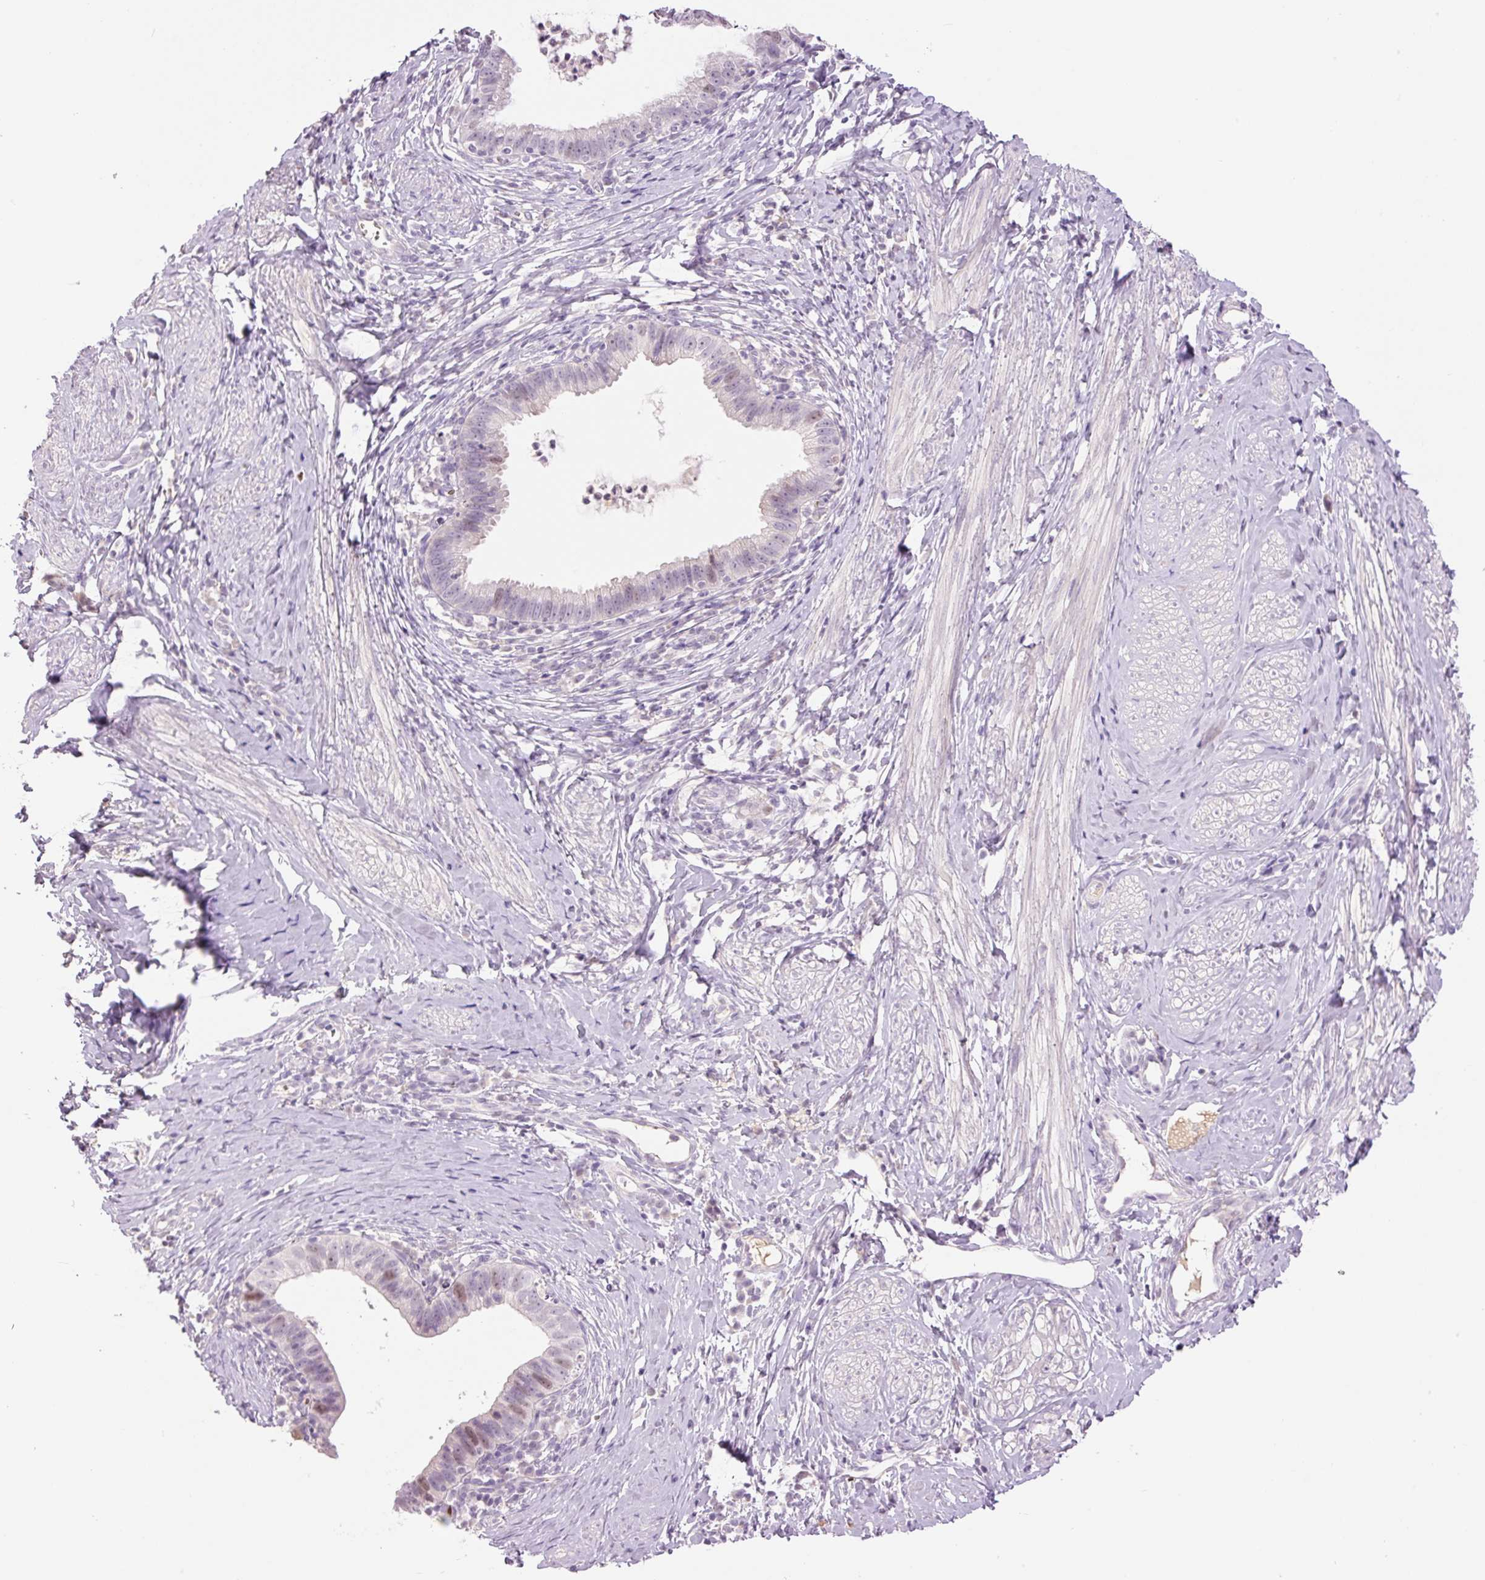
{"staining": {"intensity": "weak", "quantity": "<25%", "location": "nuclear"}, "tissue": "cervical cancer", "cell_type": "Tumor cells", "image_type": "cancer", "snomed": [{"axis": "morphology", "description": "Adenocarcinoma, NOS"}, {"axis": "topography", "description": "Cervix"}], "caption": "Cervical adenocarcinoma stained for a protein using immunohistochemistry (IHC) shows no expression tumor cells.", "gene": "LY6G6D", "patient": {"sex": "female", "age": 36}}